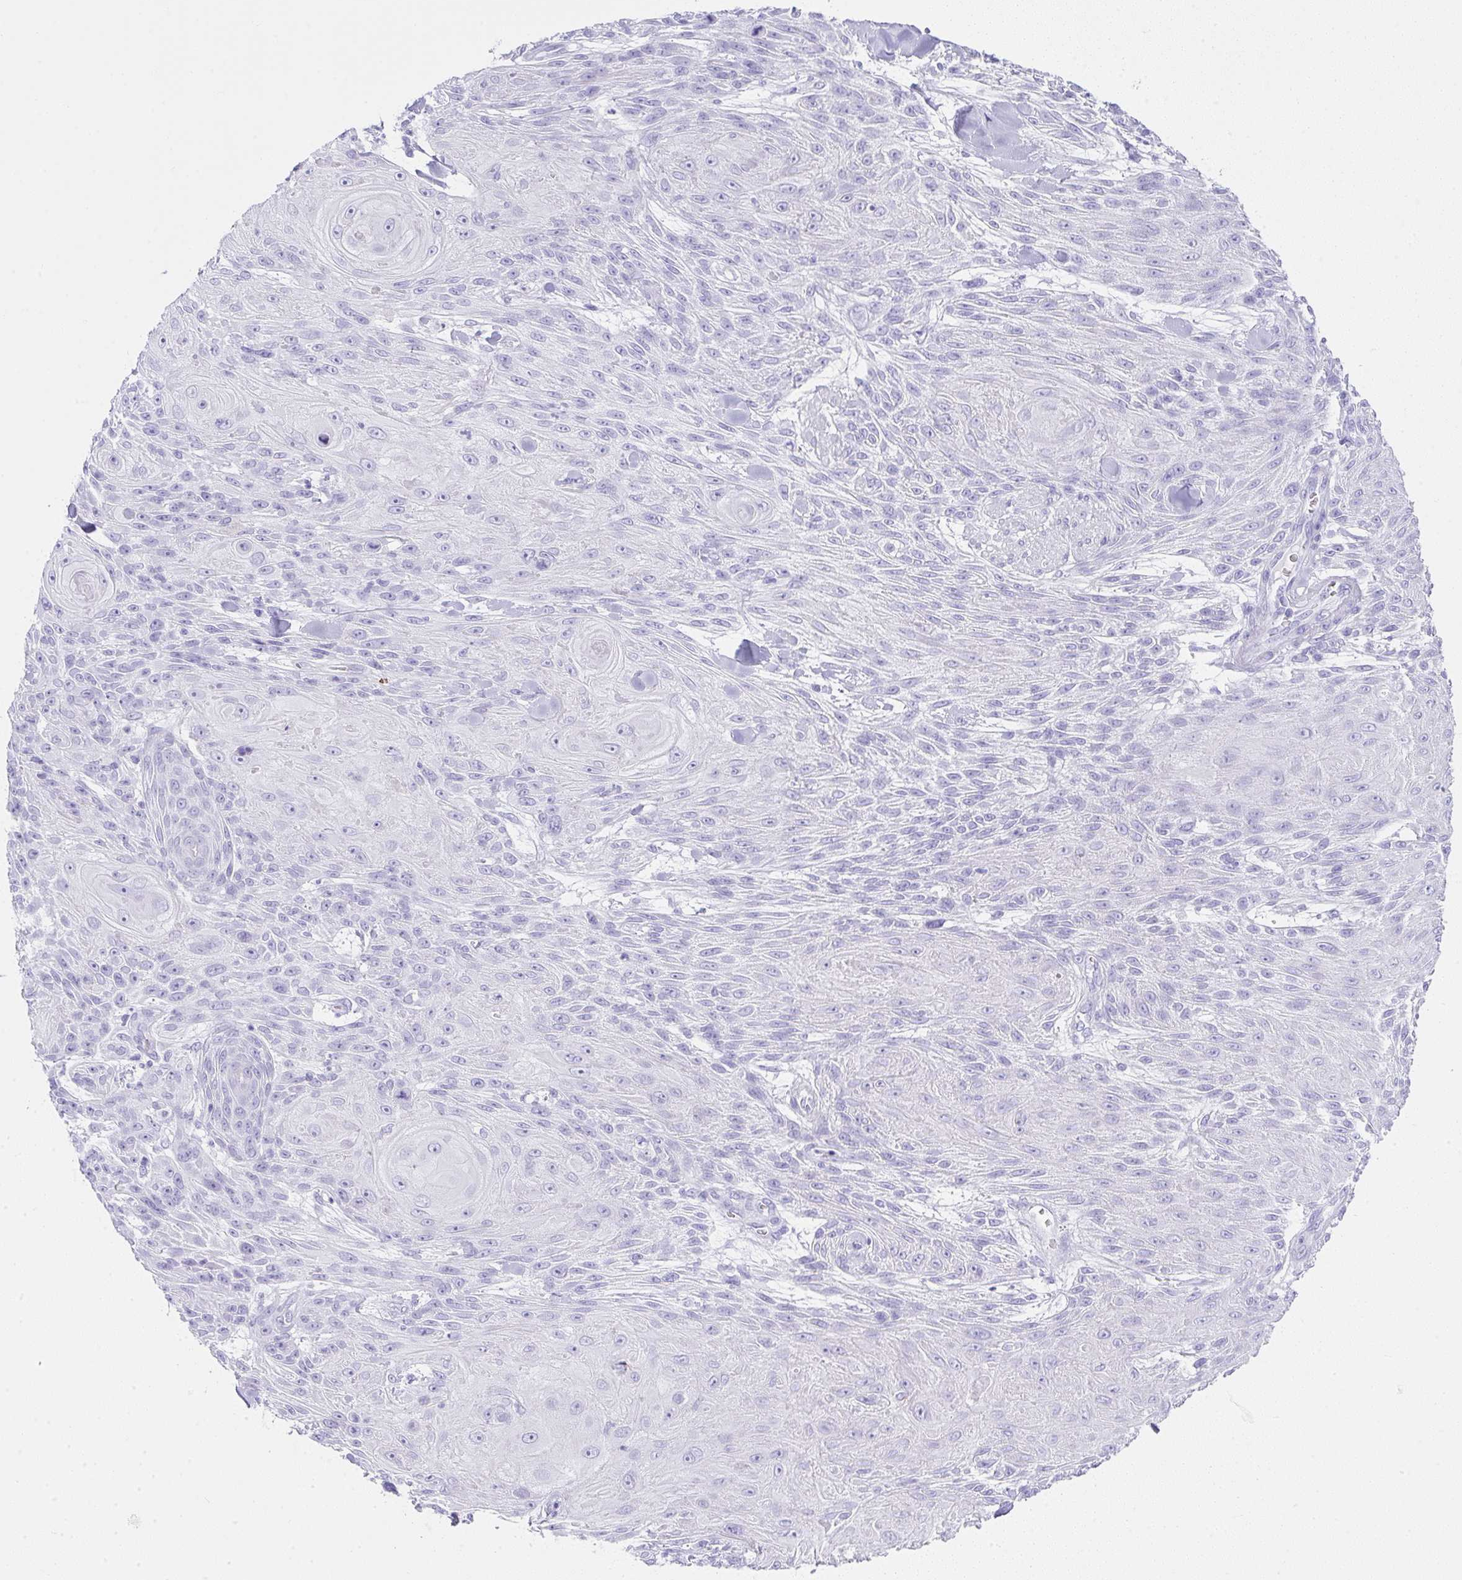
{"staining": {"intensity": "negative", "quantity": "none", "location": "none"}, "tissue": "skin cancer", "cell_type": "Tumor cells", "image_type": "cancer", "snomed": [{"axis": "morphology", "description": "Squamous cell carcinoma, NOS"}, {"axis": "topography", "description": "Skin"}], "caption": "Tumor cells are negative for protein expression in human skin cancer.", "gene": "CDADC1", "patient": {"sex": "male", "age": 88}}